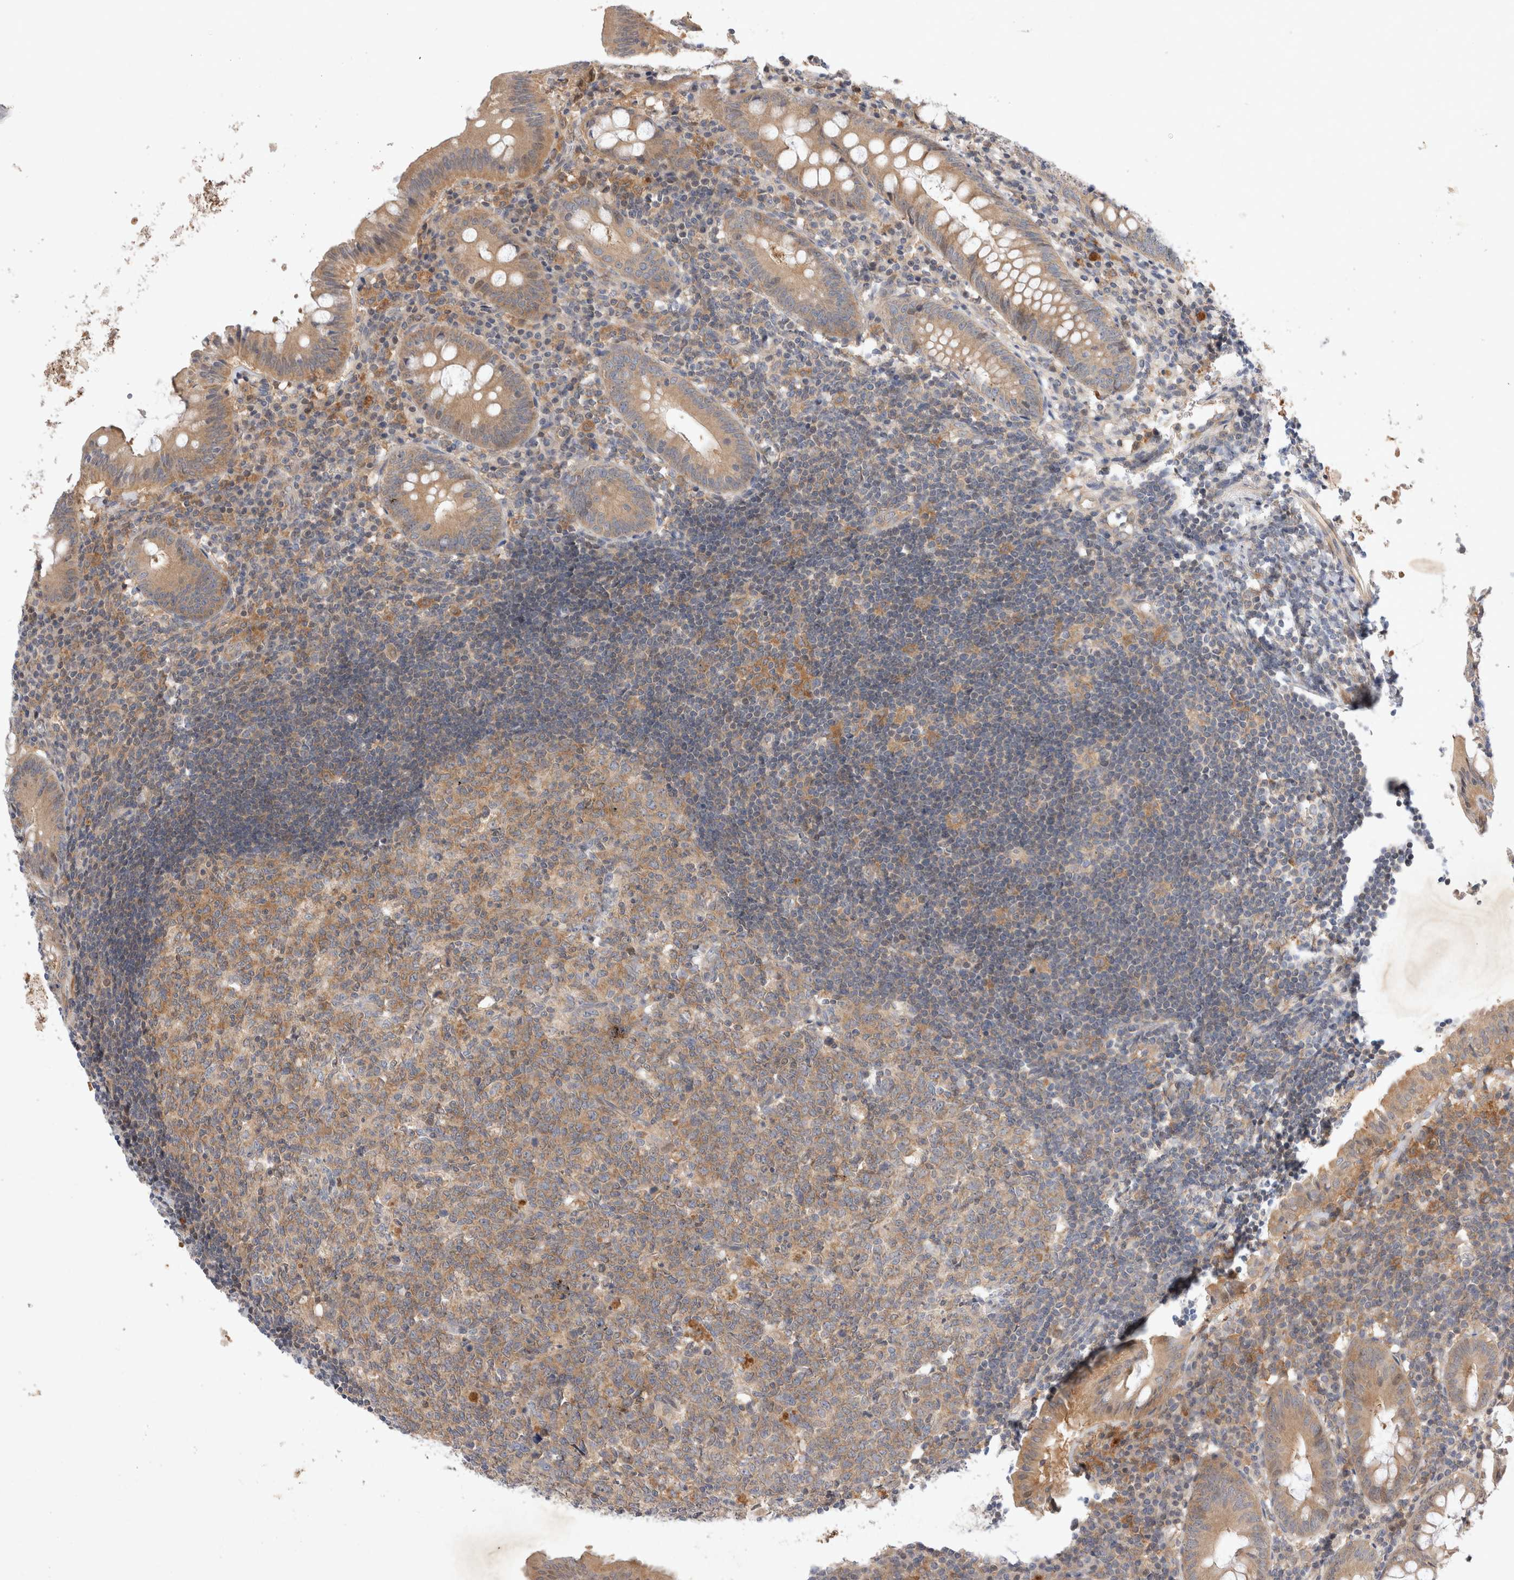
{"staining": {"intensity": "moderate", "quantity": ">75%", "location": "cytoplasmic/membranous"}, "tissue": "appendix", "cell_type": "Glandular cells", "image_type": "normal", "snomed": [{"axis": "morphology", "description": "Normal tissue, NOS"}, {"axis": "topography", "description": "Appendix"}], "caption": "Protein expression analysis of unremarkable appendix shows moderate cytoplasmic/membranous positivity in approximately >75% of glandular cells.", "gene": "HTT", "patient": {"sex": "female", "age": 54}}